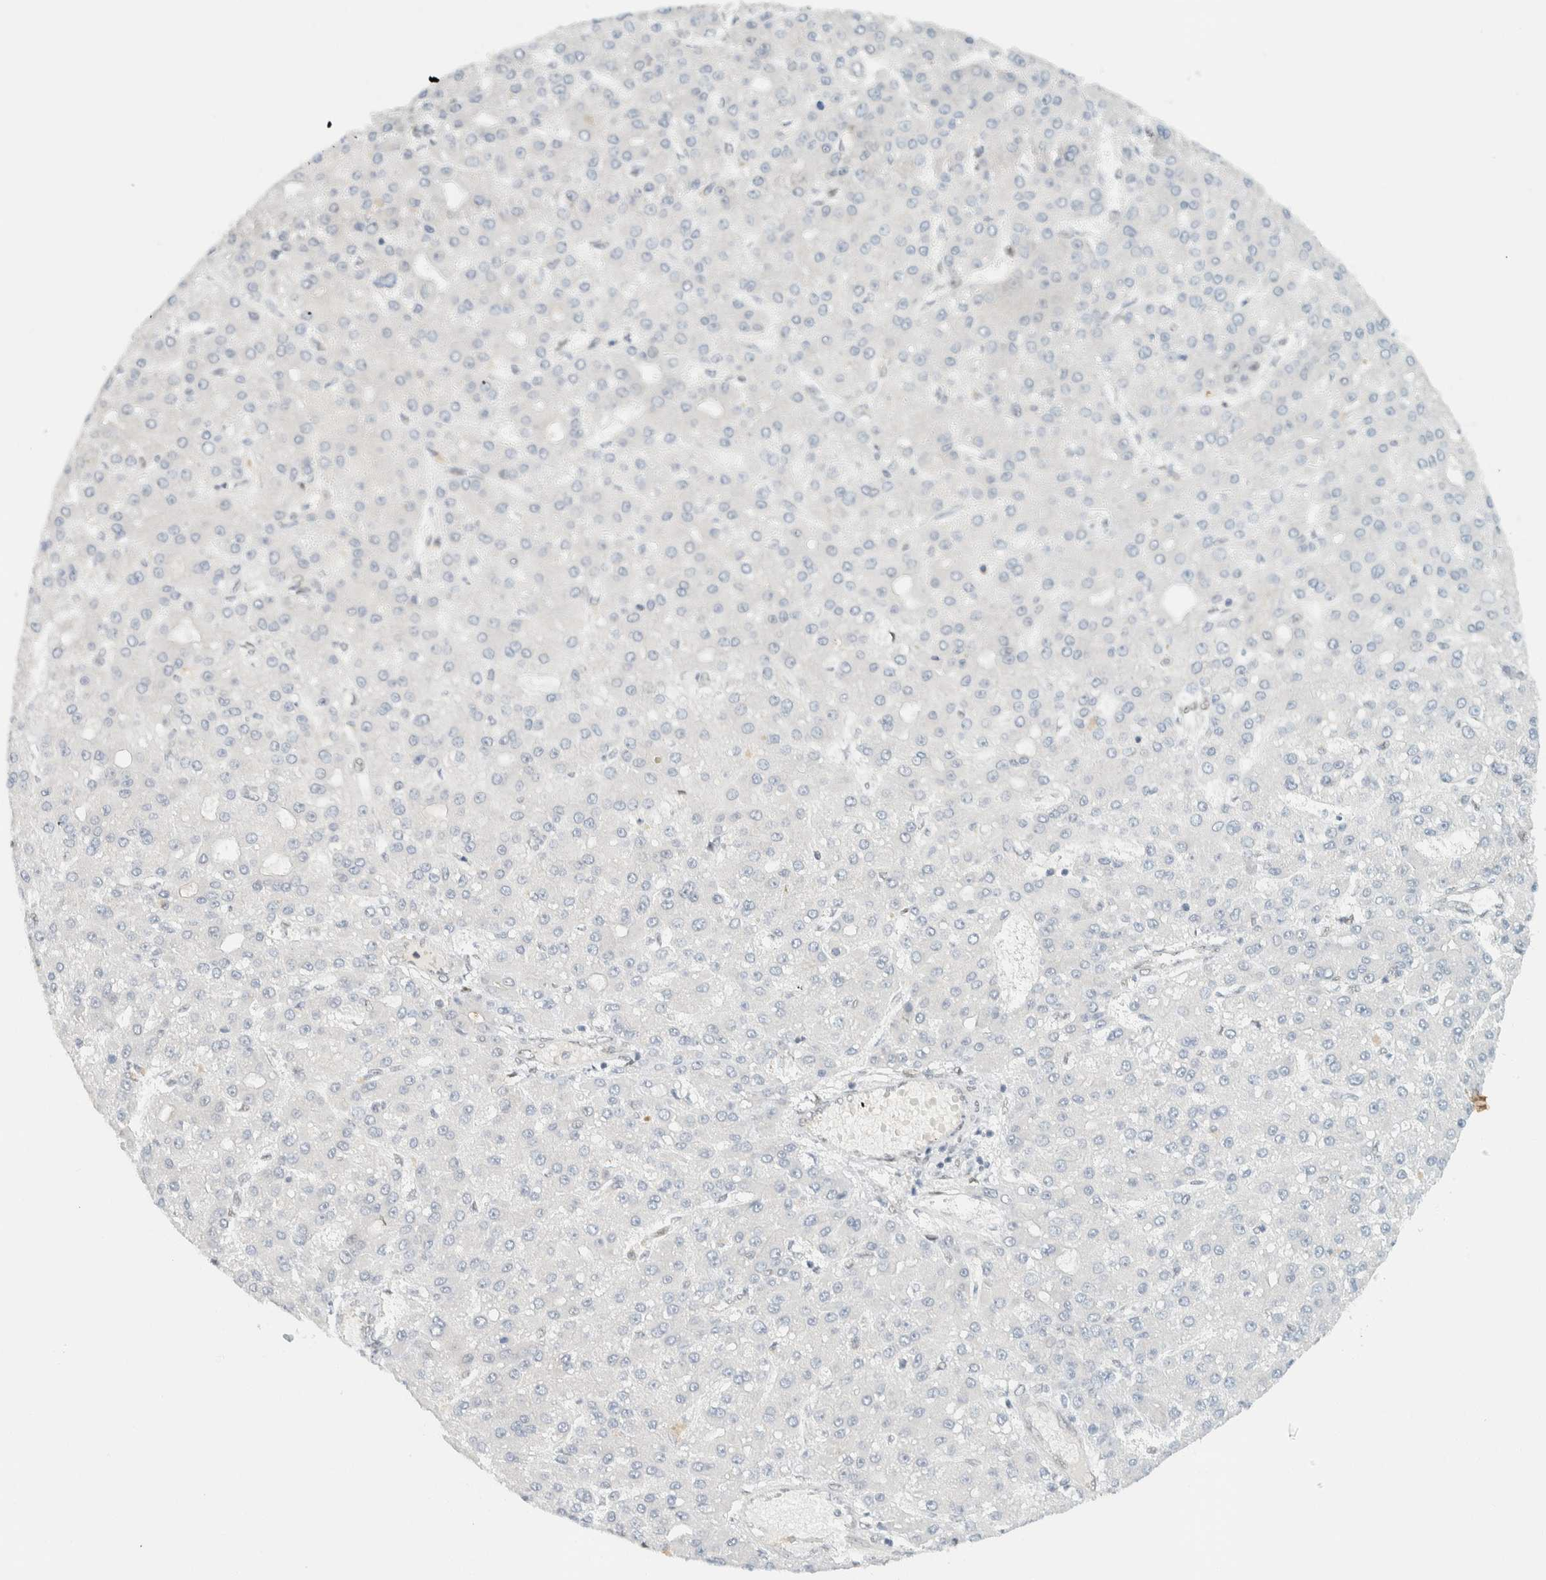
{"staining": {"intensity": "negative", "quantity": "none", "location": "none"}, "tissue": "liver cancer", "cell_type": "Tumor cells", "image_type": "cancer", "snomed": [{"axis": "morphology", "description": "Carcinoma, Hepatocellular, NOS"}, {"axis": "topography", "description": "Liver"}], "caption": "IHC image of human hepatocellular carcinoma (liver) stained for a protein (brown), which exhibits no expression in tumor cells. (Immunohistochemistry, brightfield microscopy, high magnification).", "gene": "ZNF683", "patient": {"sex": "male", "age": 67}}